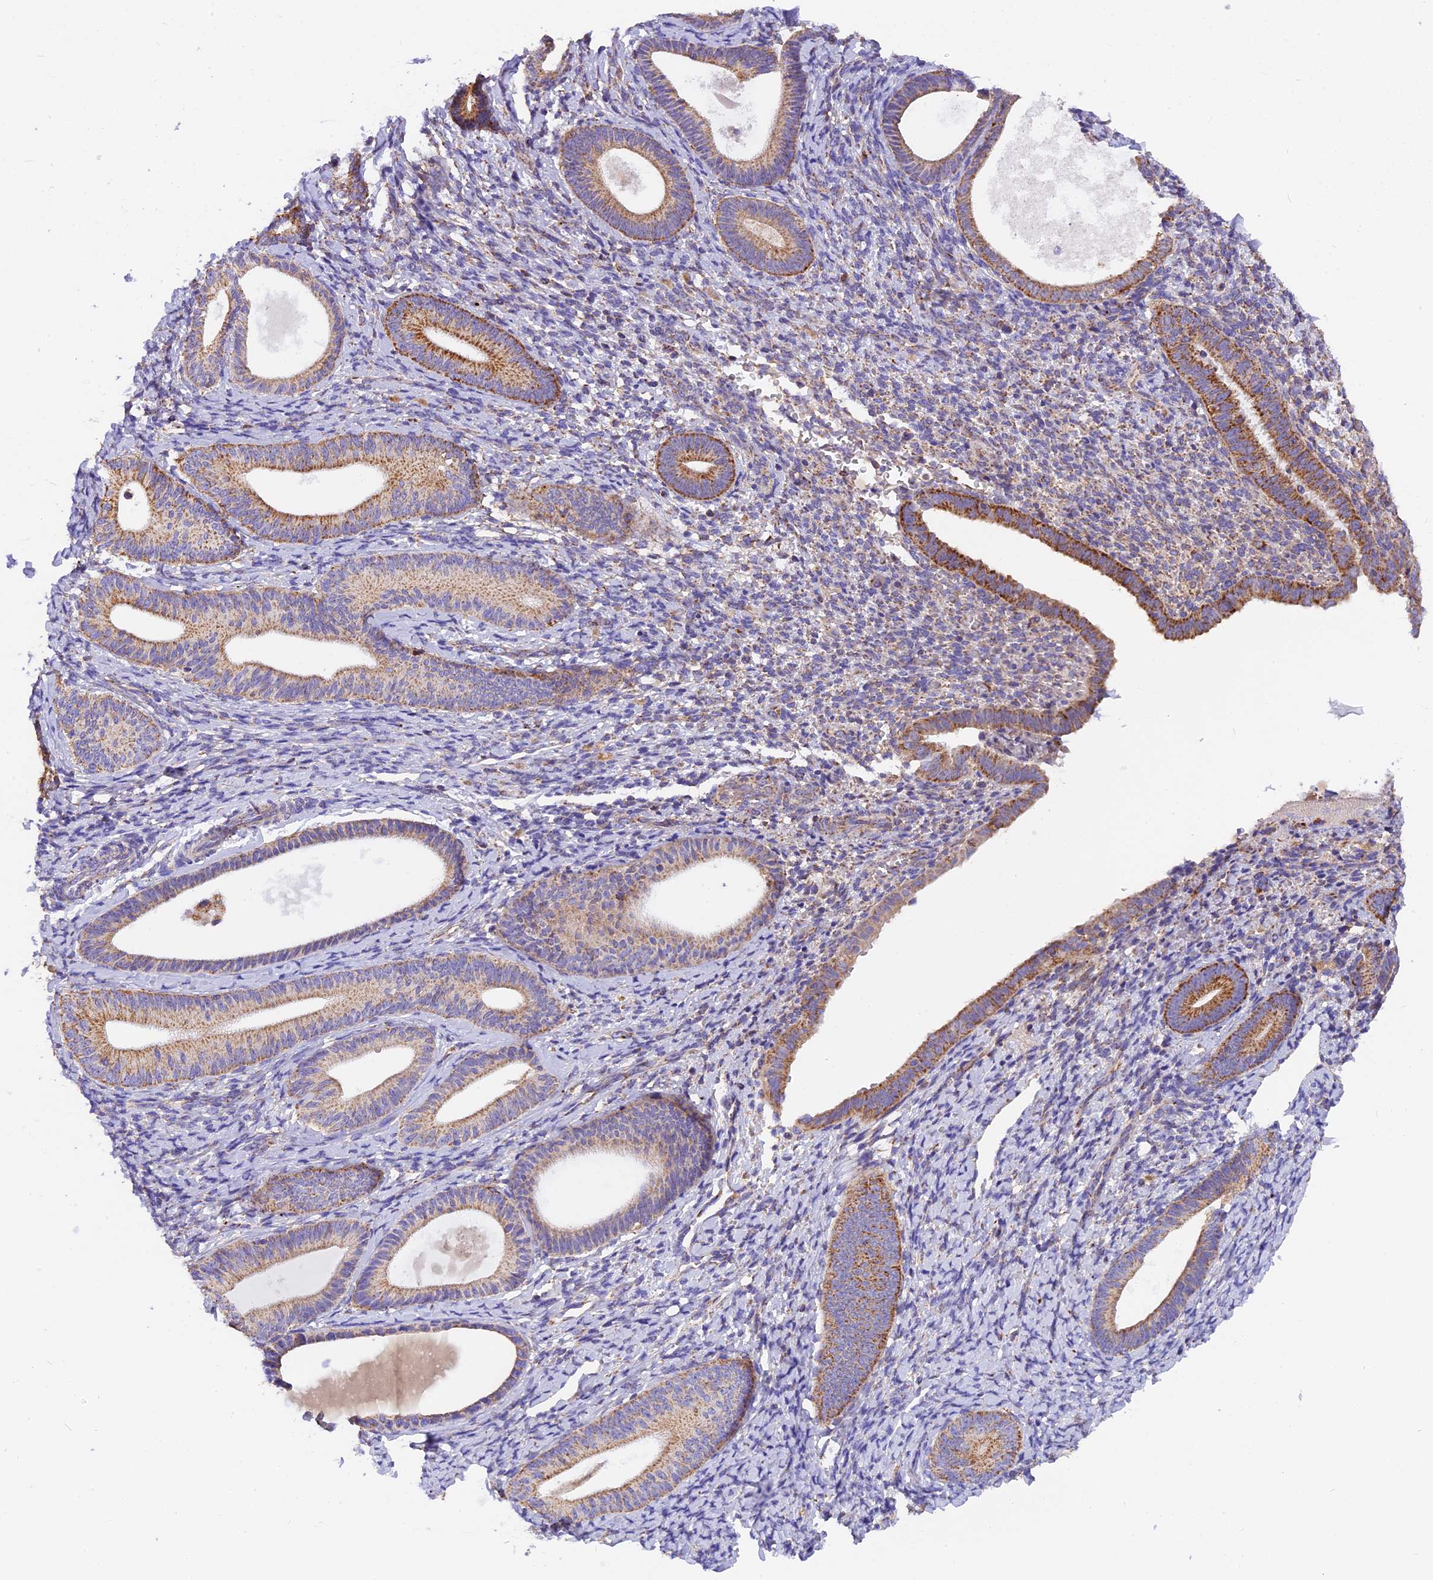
{"staining": {"intensity": "moderate", "quantity": "<25%", "location": "cytoplasmic/membranous"}, "tissue": "endometrium", "cell_type": "Cells in endometrial stroma", "image_type": "normal", "snomed": [{"axis": "morphology", "description": "Normal tissue, NOS"}, {"axis": "topography", "description": "Endometrium"}], "caption": "An IHC micrograph of normal tissue is shown. Protein staining in brown highlights moderate cytoplasmic/membranous positivity in endometrium within cells in endometrial stroma. Nuclei are stained in blue.", "gene": "MGME1", "patient": {"sex": "female", "age": 65}}